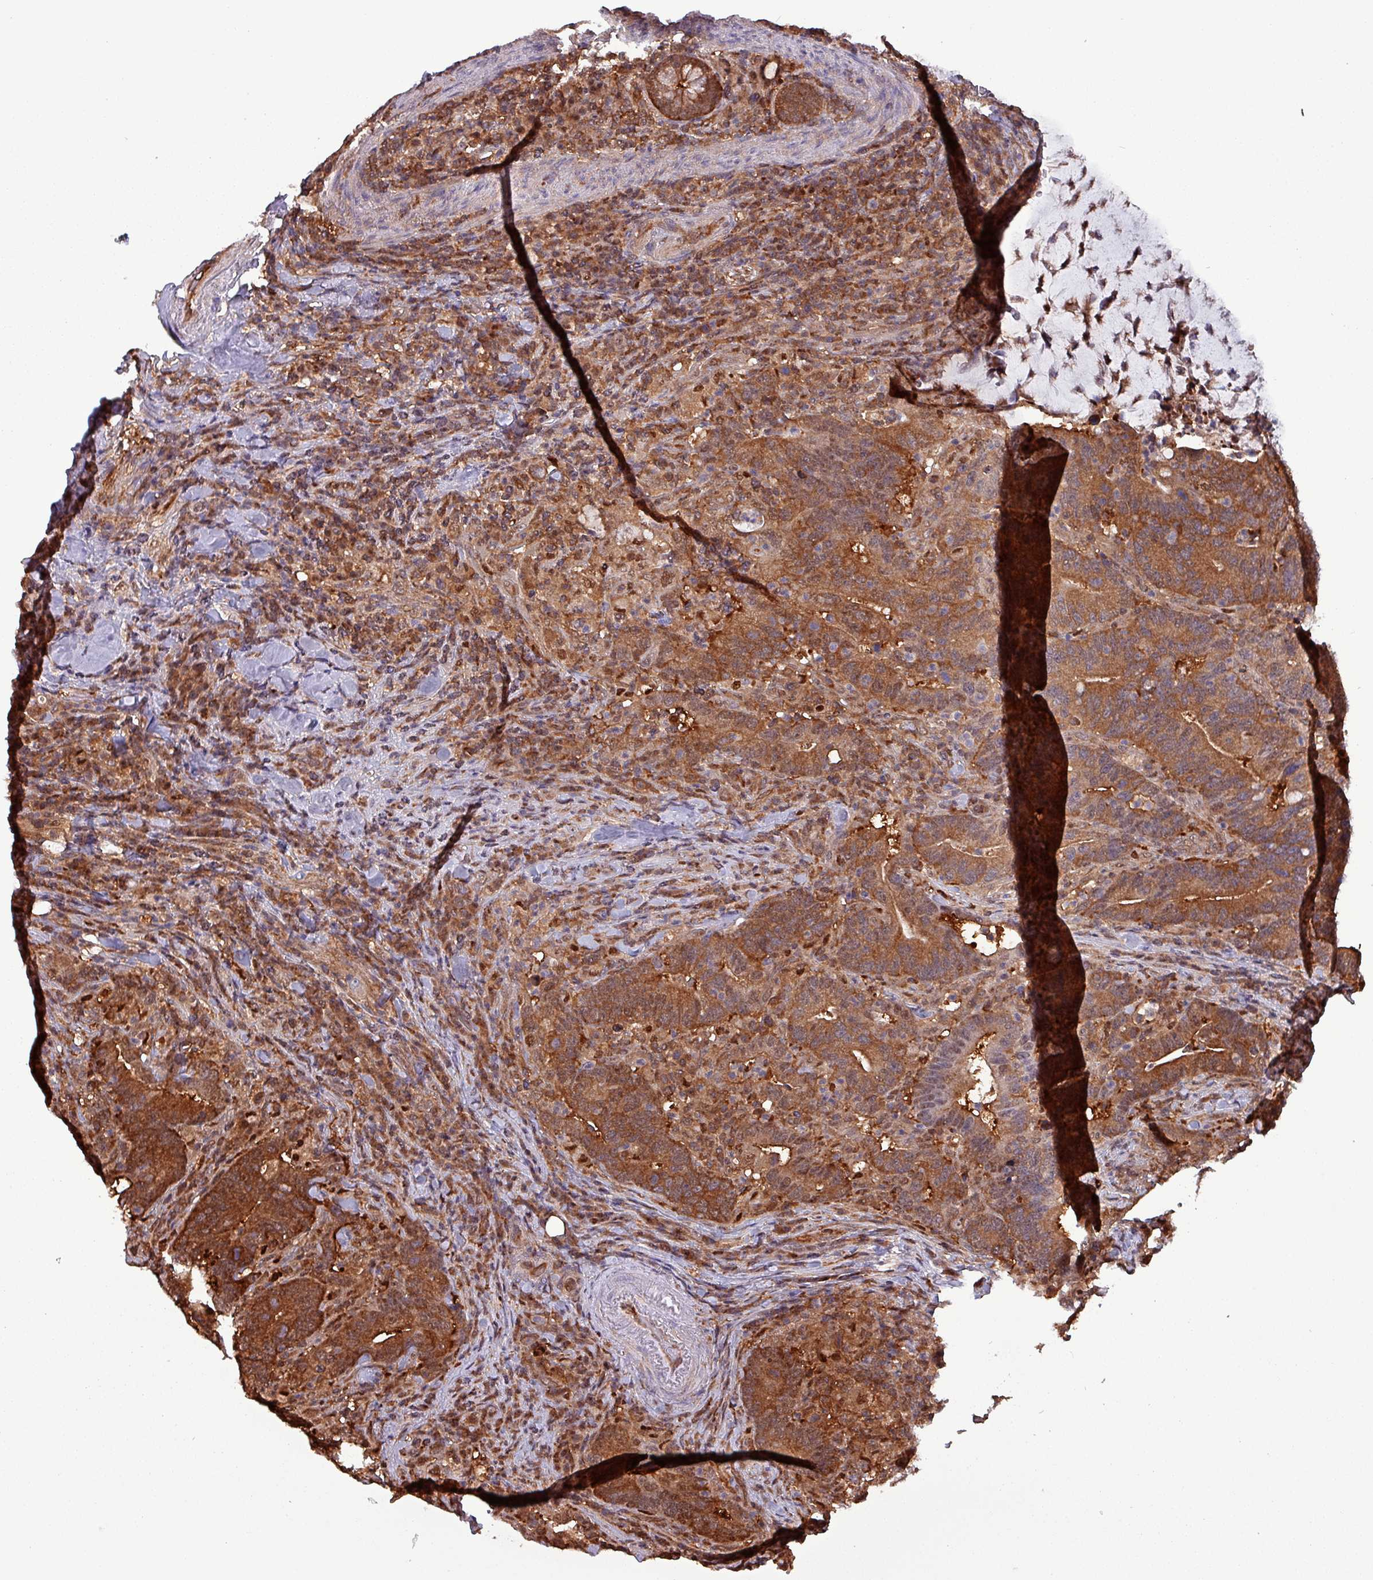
{"staining": {"intensity": "strong", "quantity": ">75%", "location": "cytoplasmic/membranous"}, "tissue": "colorectal cancer", "cell_type": "Tumor cells", "image_type": "cancer", "snomed": [{"axis": "morphology", "description": "Adenocarcinoma, NOS"}, {"axis": "topography", "description": "Colon"}], "caption": "This is an image of IHC staining of colorectal cancer, which shows strong staining in the cytoplasmic/membranous of tumor cells.", "gene": "PSMB8", "patient": {"sex": "female", "age": 66}}